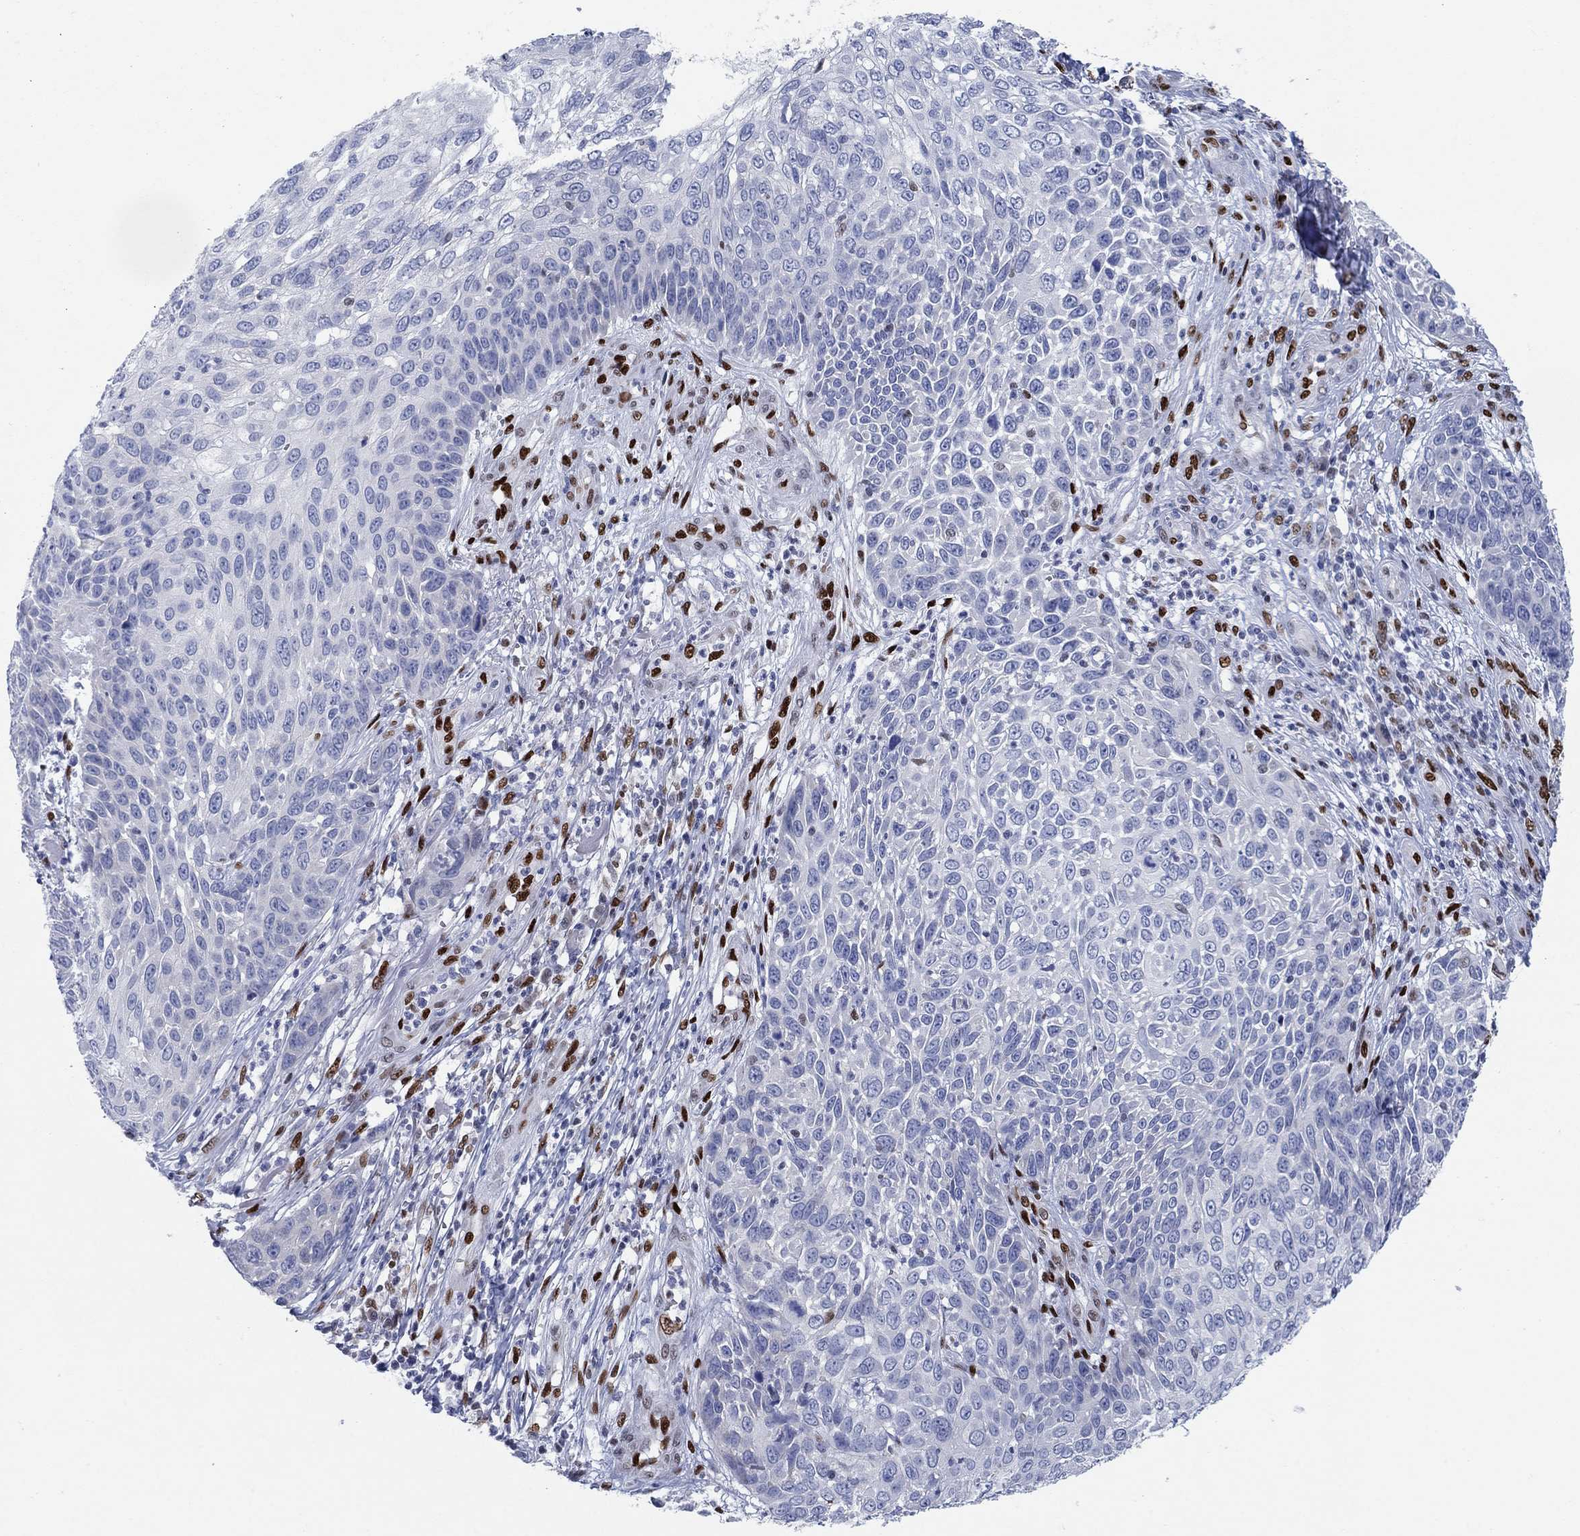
{"staining": {"intensity": "negative", "quantity": "none", "location": "none"}, "tissue": "skin cancer", "cell_type": "Tumor cells", "image_type": "cancer", "snomed": [{"axis": "morphology", "description": "Squamous cell carcinoma, NOS"}, {"axis": "topography", "description": "Skin"}], "caption": "Immunohistochemistry (IHC) histopathology image of neoplastic tissue: human skin cancer stained with DAB exhibits no significant protein positivity in tumor cells. (DAB immunohistochemistry visualized using brightfield microscopy, high magnification).", "gene": "ZEB1", "patient": {"sex": "male", "age": 92}}